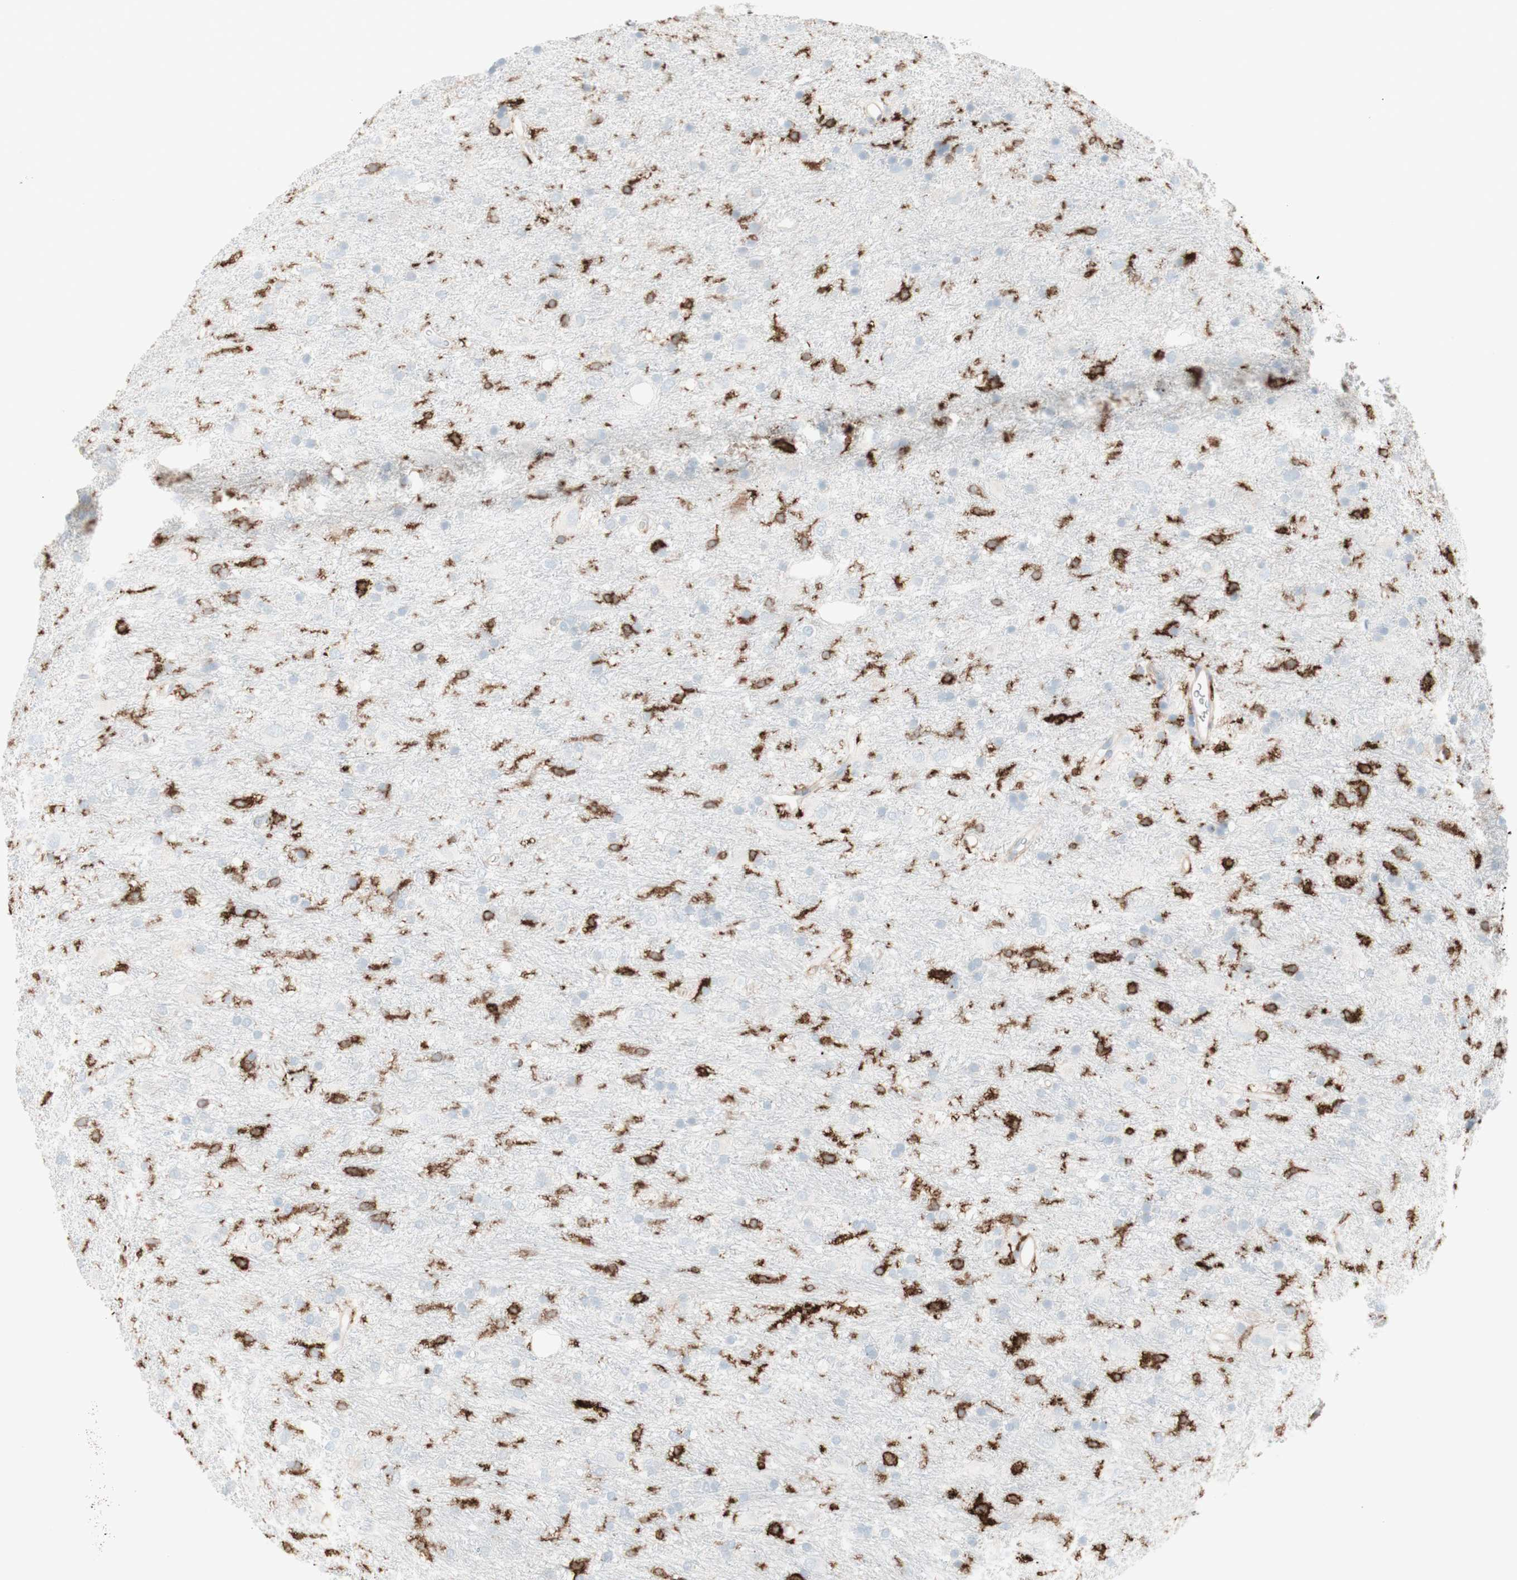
{"staining": {"intensity": "moderate", "quantity": "25%-75%", "location": "cytoplasmic/membranous"}, "tissue": "glioma", "cell_type": "Tumor cells", "image_type": "cancer", "snomed": [{"axis": "morphology", "description": "Glioma, malignant, Low grade"}, {"axis": "topography", "description": "Brain"}], "caption": "This histopathology image displays immunohistochemistry (IHC) staining of glioma, with medium moderate cytoplasmic/membranous expression in approximately 25%-75% of tumor cells.", "gene": "HLA-DPB1", "patient": {"sex": "male", "age": 77}}